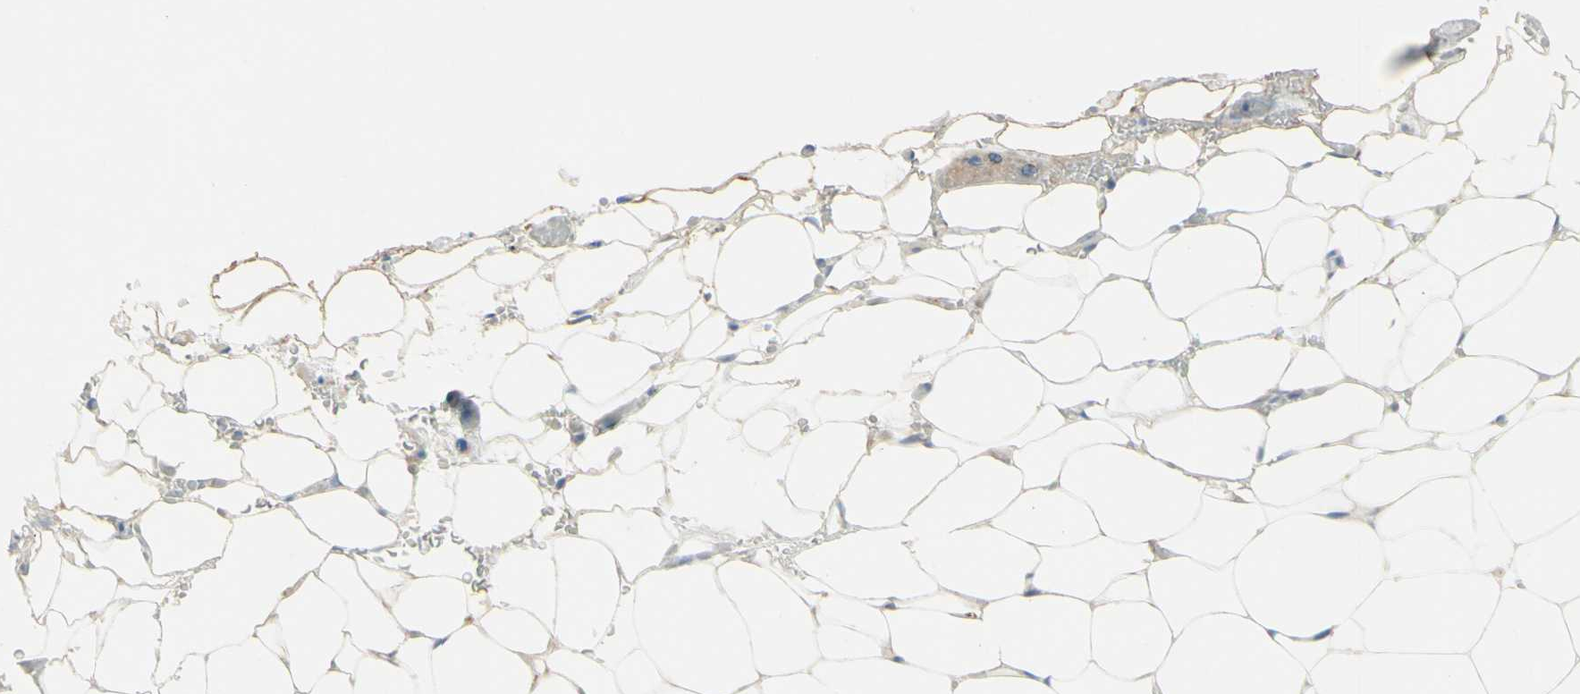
{"staining": {"intensity": "negative", "quantity": "none", "location": "none"}, "tissue": "adipose tissue", "cell_type": "Adipocytes", "image_type": "normal", "snomed": [{"axis": "morphology", "description": "Normal tissue, NOS"}, {"axis": "topography", "description": "Peripheral nerve tissue"}], "caption": "Protein analysis of unremarkable adipose tissue demonstrates no significant staining in adipocytes.", "gene": "CNTNAP1", "patient": {"sex": "male", "age": 70}}